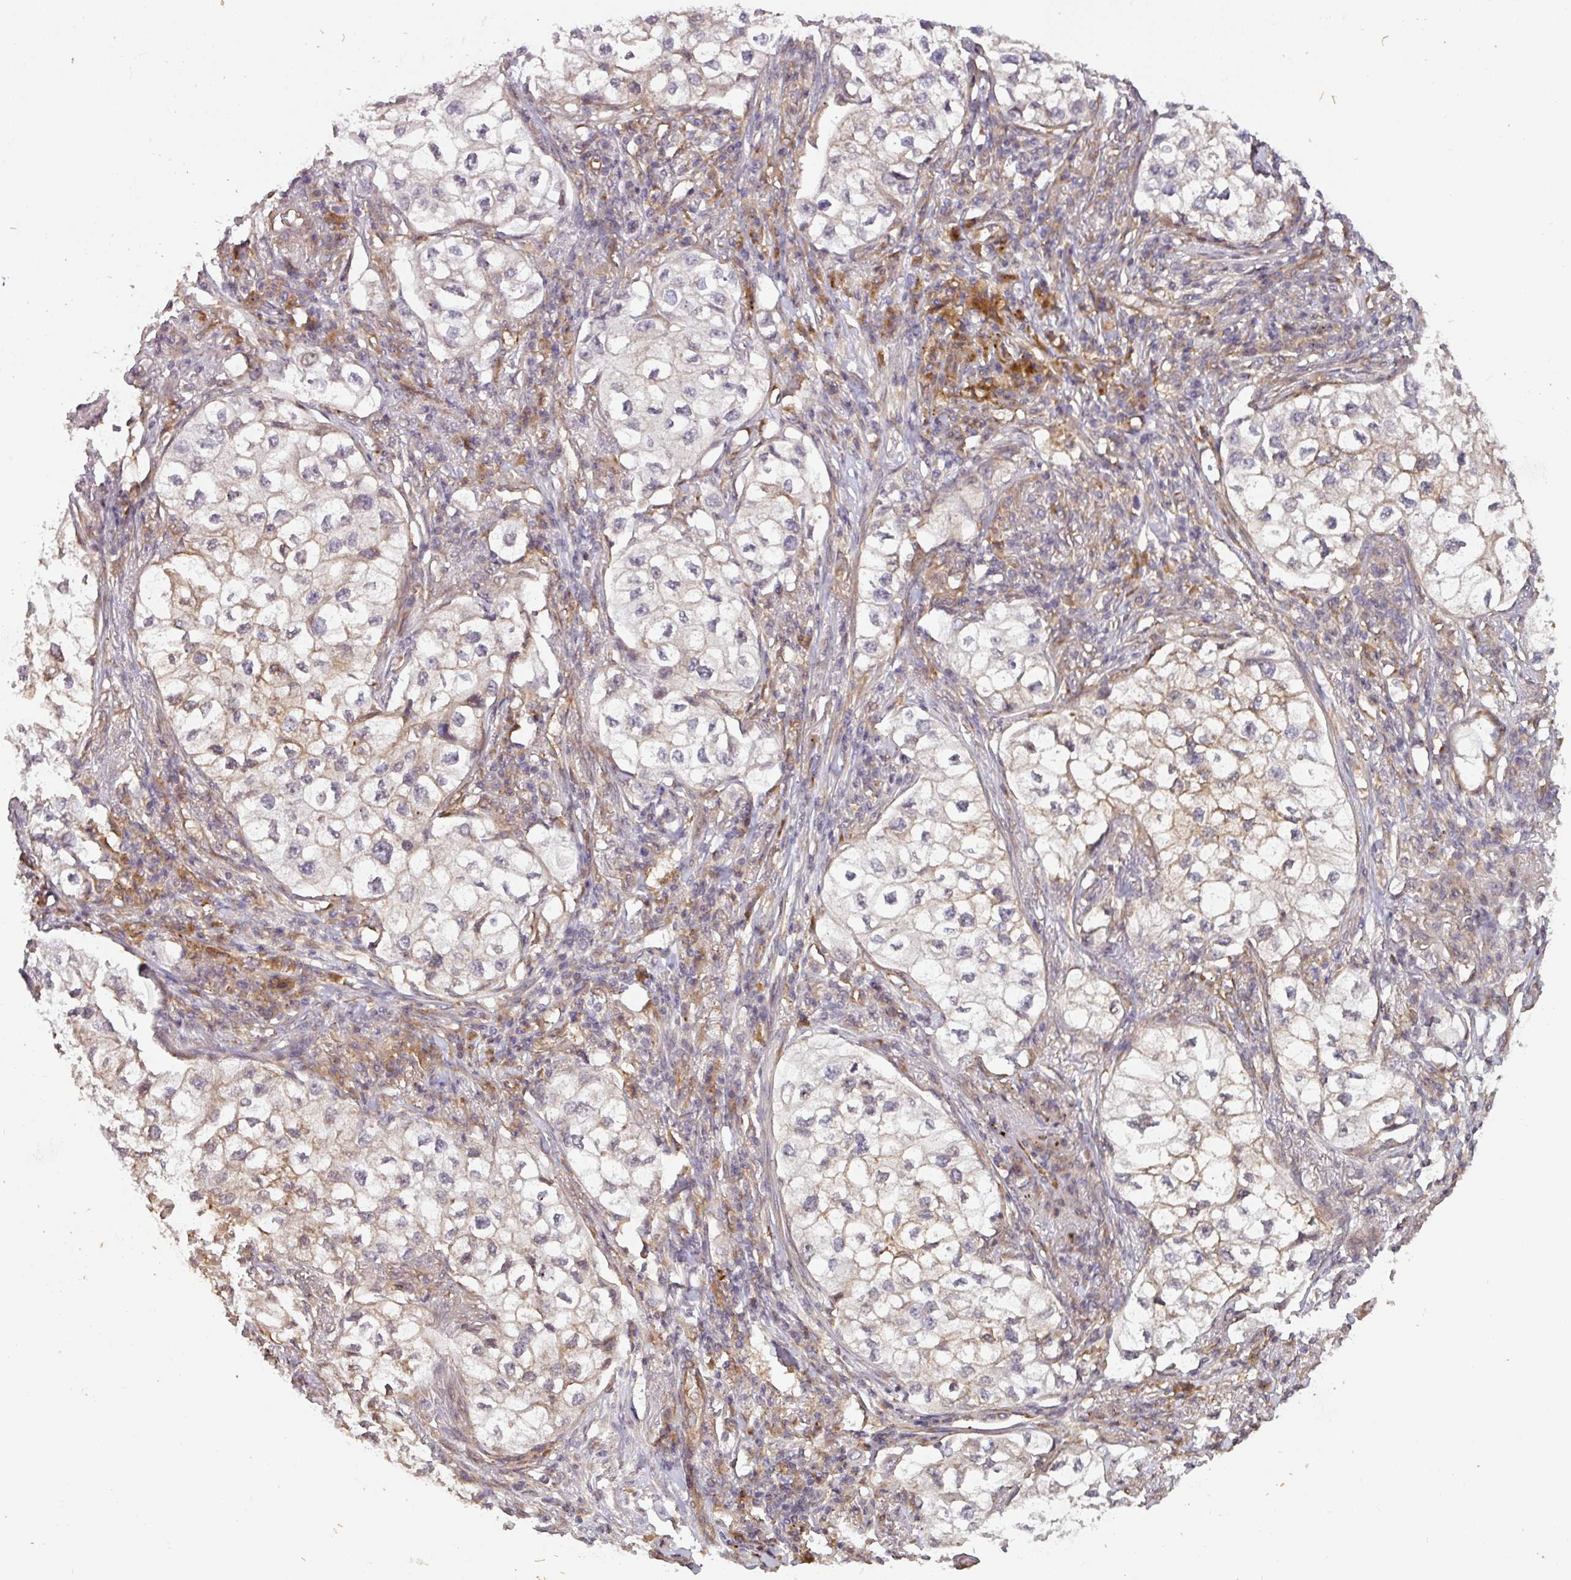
{"staining": {"intensity": "weak", "quantity": "25%-75%", "location": "cytoplasmic/membranous"}, "tissue": "lung cancer", "cell_type": "Tumor cells", "image_type": "cancer", "snomed": [{"axis": "morphology", "description": "Adenocarcinoma, NOS"}, {"axis": "topography", "description": "Lung"}], "caption": "Brown immunohistochemical staining in human lung cancer reveals weak cytoplasmic/membranous positivity in approximately 25%-75% of tumor cells.", "gene": "CYFIP2", "patient": {"sex": "male", "age": 63}}